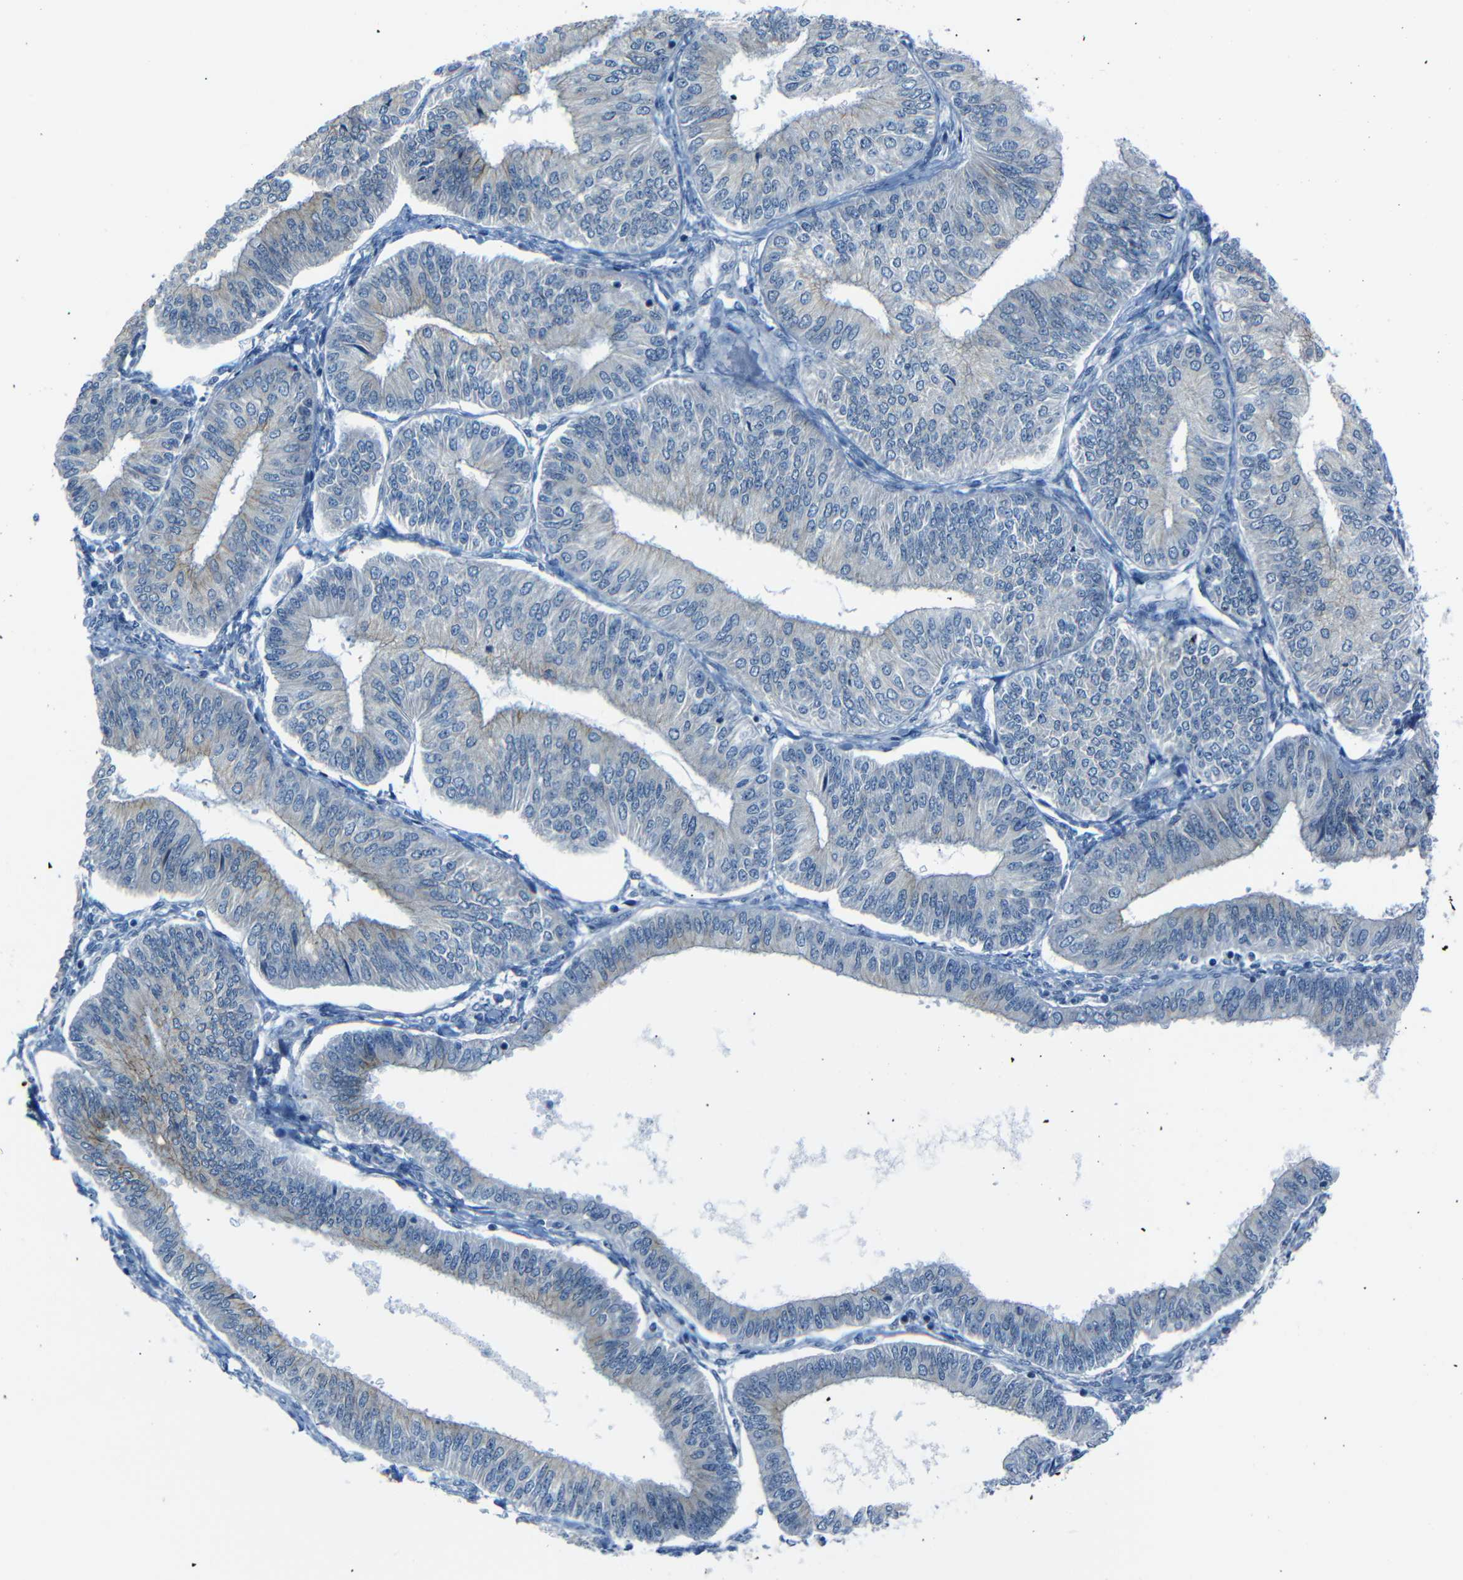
{"staining": {"intensity": "weak", "quantity": "<25%", "location": "cytoplasmic/membranous"}, "tissue": "endometrial cancer", "cell_type": "Tumor cells", "image_type": "cancer", "snomed": [{"axis": "morphology", "description": "Adenocarcinoma, NOS"}, {"axis": "topography", "description": "Endometrium"}], "caption": "A micrograph of endometrial adenocarcinoma stained for a protein reveals no brown staining in tumor cells. (DAB immunohistochemistry, high magnification).", "gene": "ANK3", "patient": {"sex": "female", "age": 58}}